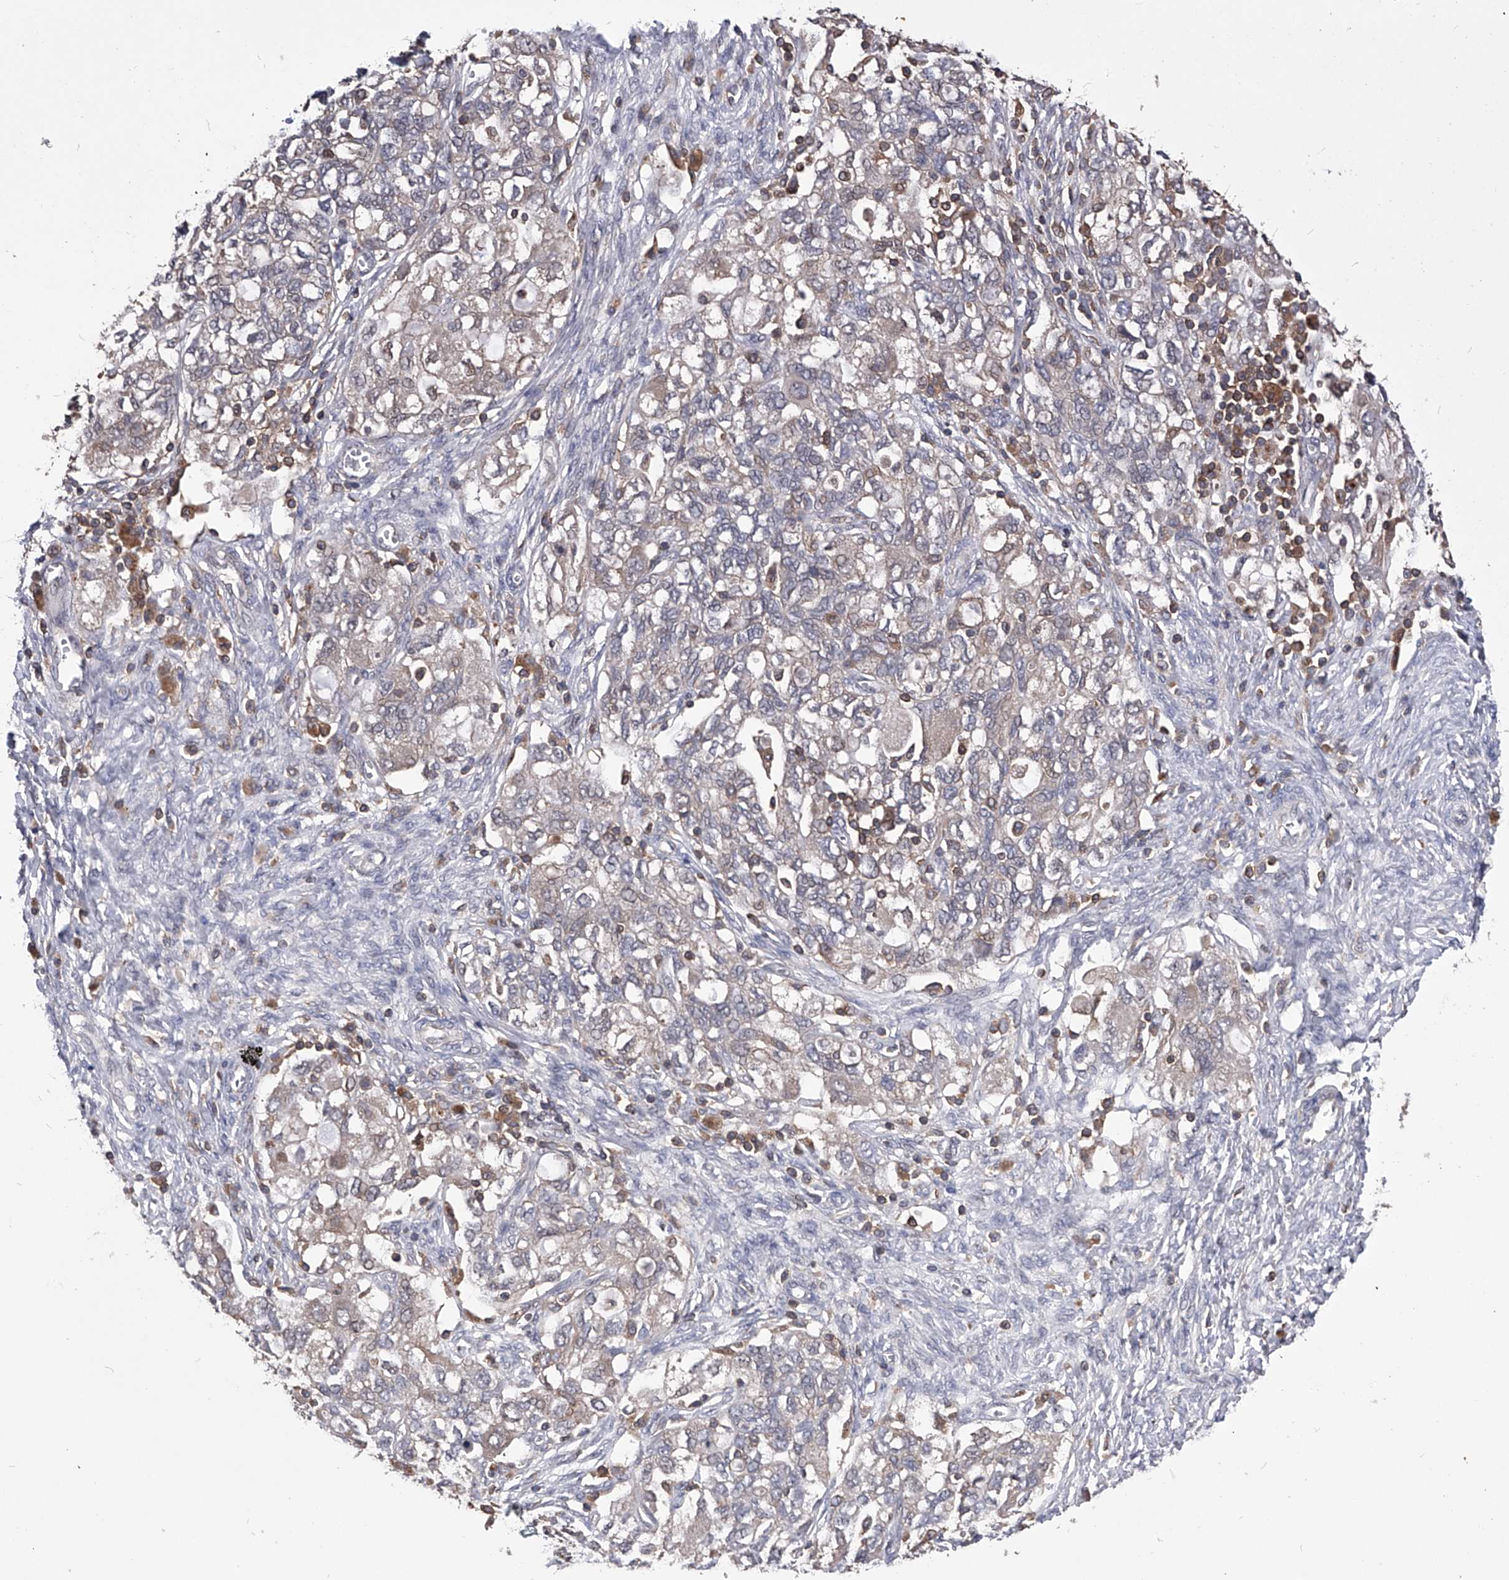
{"staining": {"intensity": "weak", "quantity": "<25%", "location": "cytoplasmic/membranous"}, "tissue": "ovarian cancer", "cell_type": "Tumor cells", "image_type": "cancer", "snomed": [{"axis": "morphology", "description": "Carcinoma, NOS"}, {"axis": "morphology", "description": "Cystadenocarcinoma, serous, NOS"}, {"axis": "topography", "description": "Ovary"}], "caption": "Tumor cells are negative for brown protein staining in ovarian serous cystadenocarcinoma. (DAB immunohistochemistry visualized using brightfield microscopy, high magnification).", "gene": "PAN3", "patient": {"sex": "female", "age": 69}}